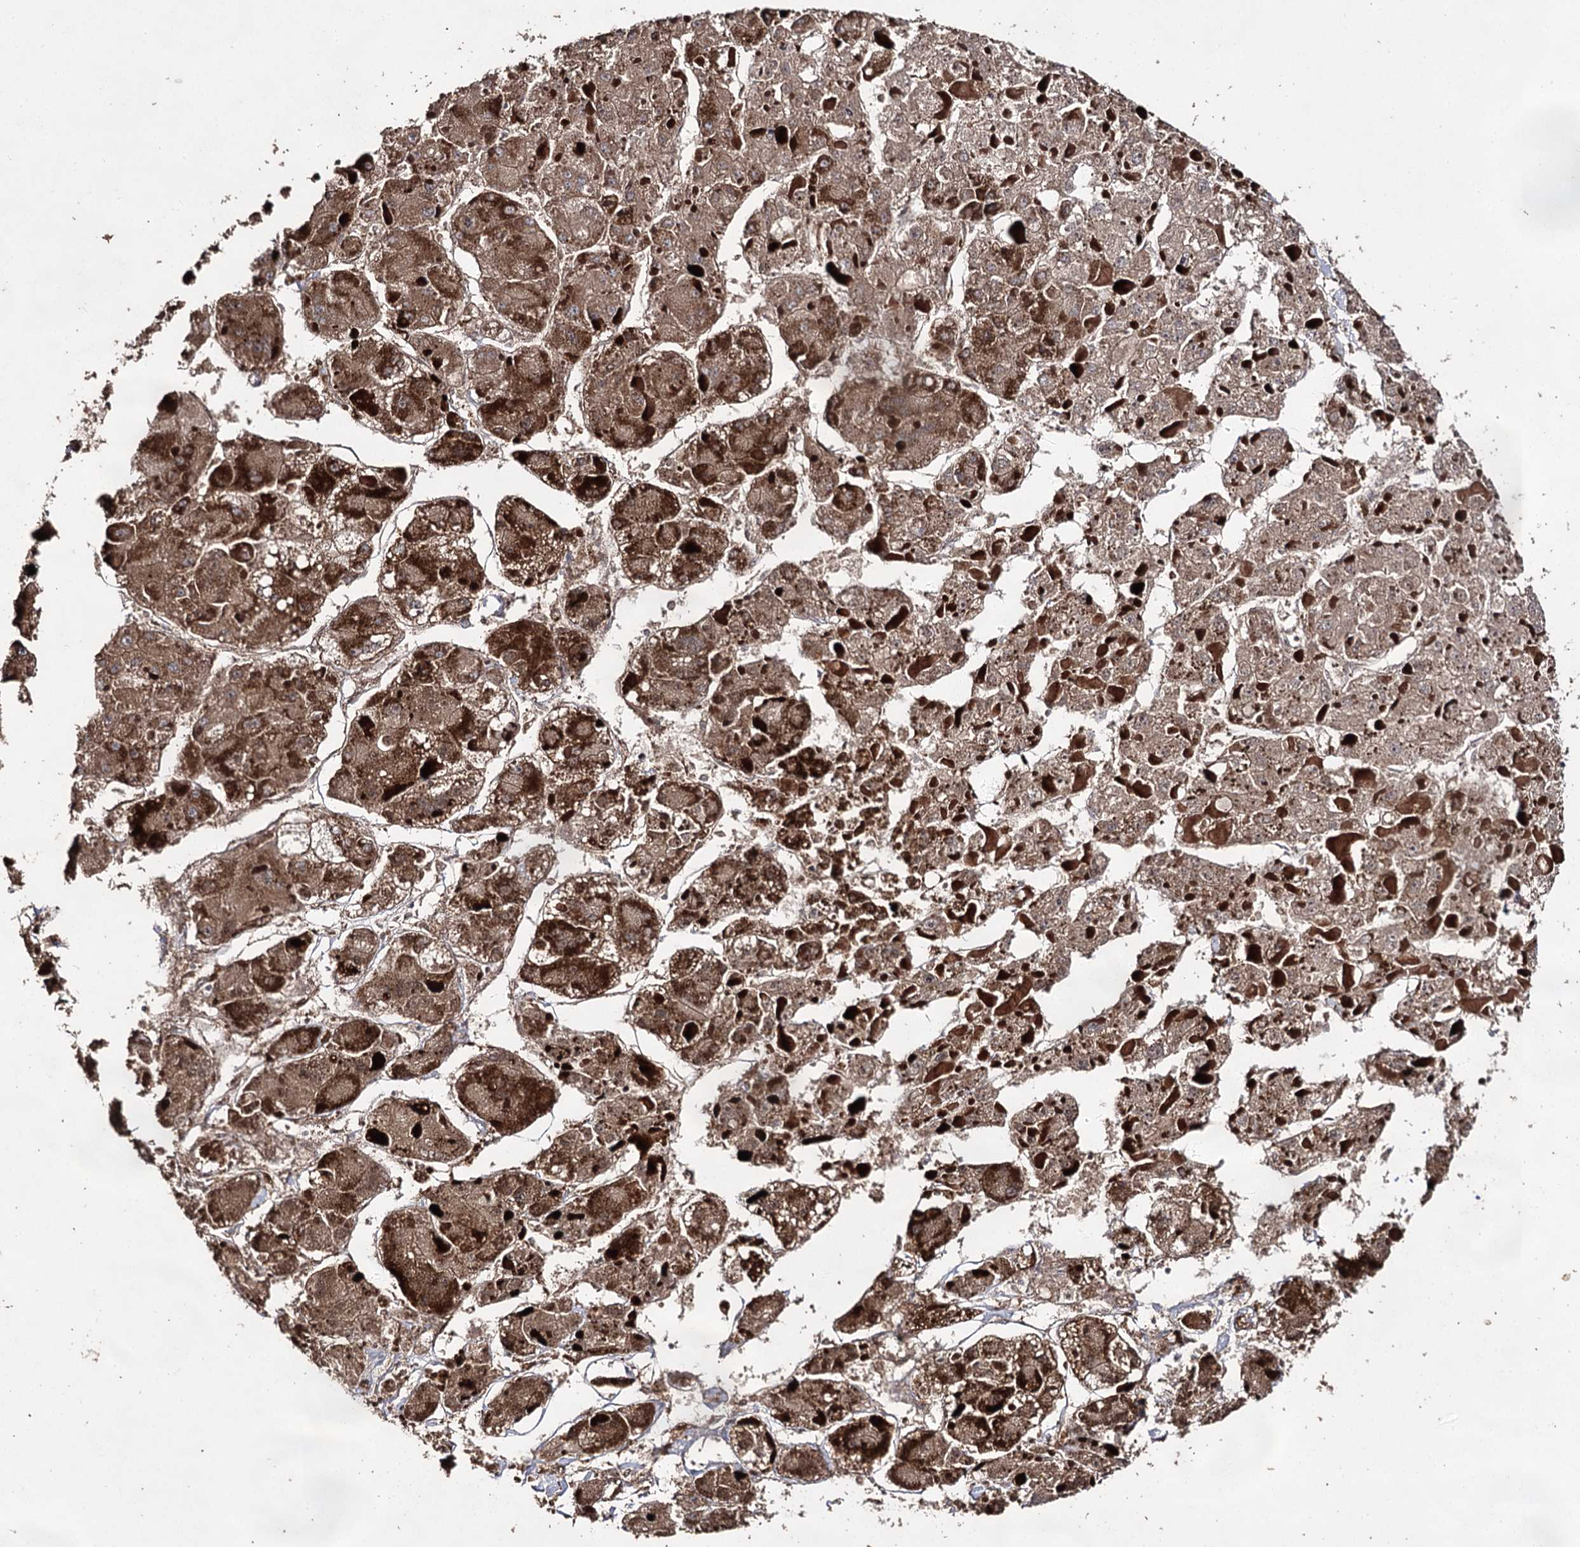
{"staining": {"intensity": "strong", "quantity": "25%-75%", "location": "cytoplasmic/membranous"}, "tissue": "liver cancer", "cell_type": "Tumor cells", "image_type": "cancer", "snomed": [{"axis": "morphology", "description": "Carcinoma, Hepatocellular, NOS"}, {"axis": "topography", "description": "Liver"}], "caption": "Protein expression by IHC demonstrates strong cytoplasmic/membranous expression in about 25%-75% of tumor cells in hepatocellular carcinoma (liver). The staining is performed using DAB (3,3'-diaminobenzidine) brown chromogen to label protein expression. The nuclei are counter-stained blue using hematoxylin.", "gene": "ACTR6", "patient": {"sex": "female", "age": 73}}